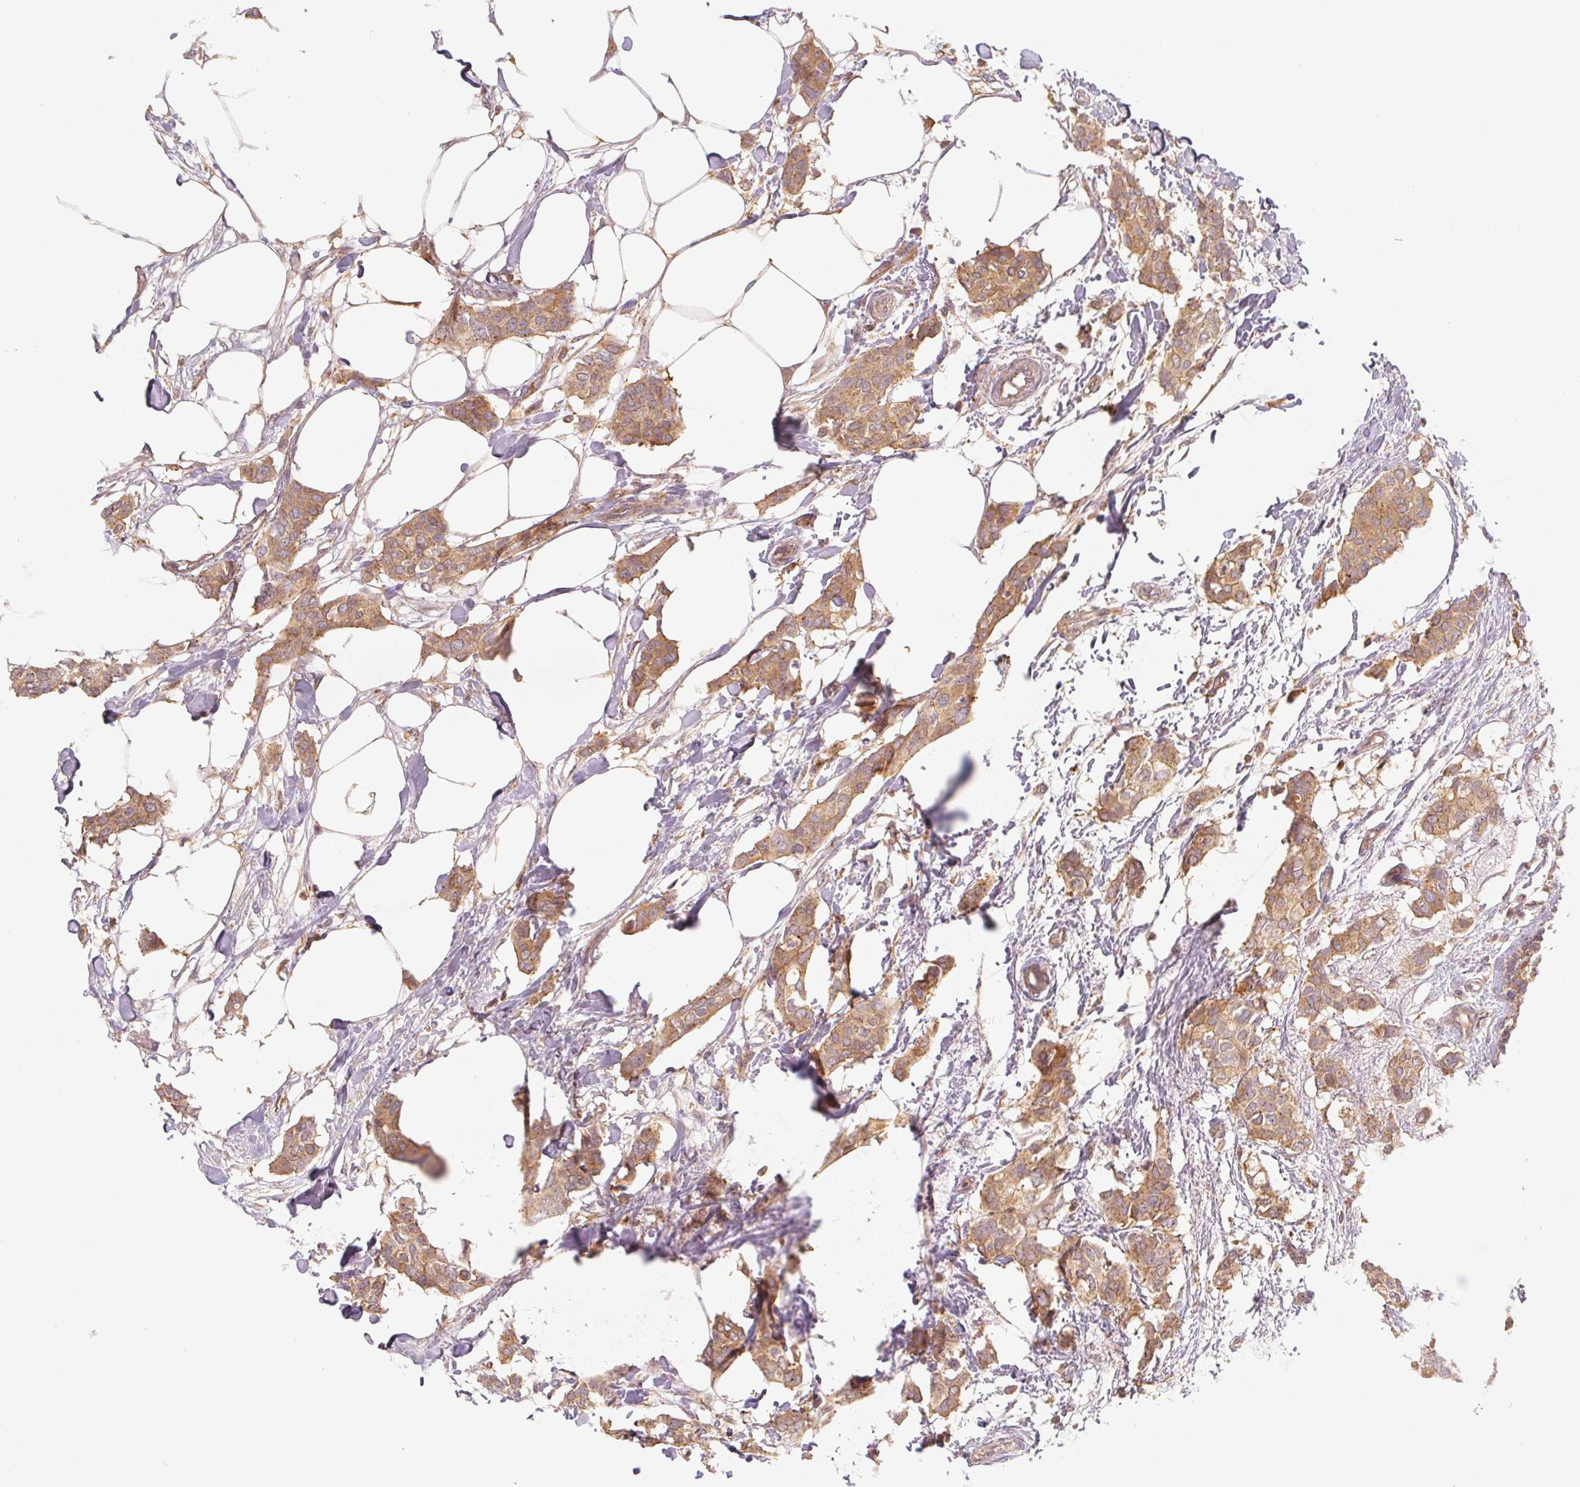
{"staining": {"intensity": "moderate", "quantity": ">75%", "location": "cytoplasmic/membranous"}, "tissue": "breast cancer", "cell_type": "Tumor cells", "image_type": "cancer", "snomed": [{"axis": "morphology", "description": "Duct carcinoma"}, {"axis": "topography", "description": "Breast"}], "caption": "Immunohistochemistry of human breast infiltrating ductal carcinoma demonstrates medium levels of moderate cytoplasmic/membranous positivity in approximately >75% of tumor cells. The protein of interest is stained brown, and the nuclei are stained in blue (DAB IHC with brightfield microscopy, high magnification).", "gene": "MTHFD1", "patient": {"sex": "female", "age": 62}}